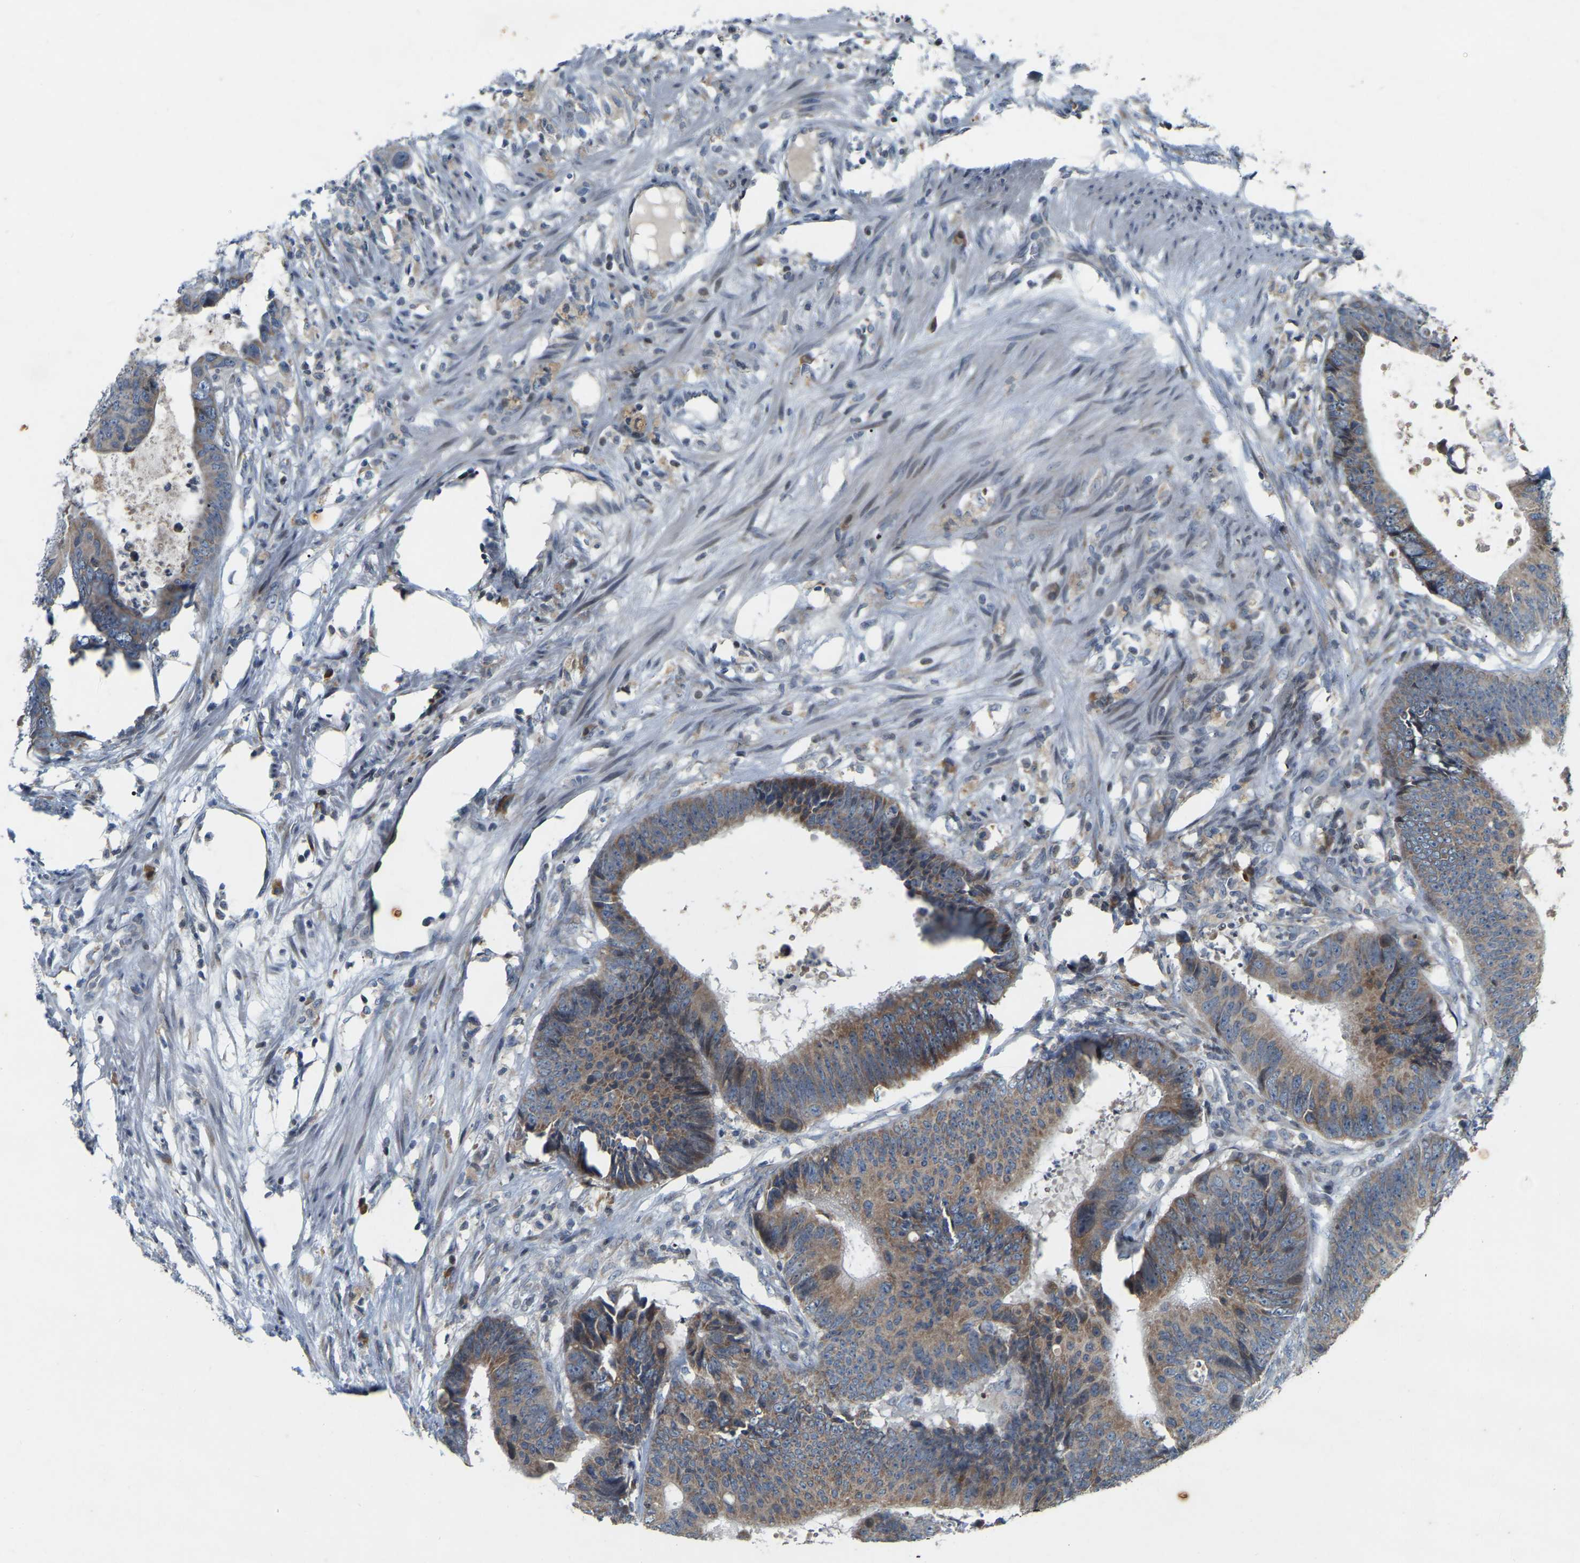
{"staining": {"intensity": "moderate", "quantity": ">75%", "location": "cytoplasmic/membranous"}, "tissue": "colorectal cancer", "cell_type": "Tumor cells", "image_type": "cancer", "snomed": [{"axis": "morphology", "description": "Adenocarcinoma, NOS"}, {"axis": "topography", "description": "Colon"}], "caption": "IHC staining of adenocarcinoma (colorectal), which reveals medium levels of moderate cytoplasmic/membranous staining in about >75% of tumor cells indicating moderate cytoplasmic/membranous protein expression. The staining was performed using DAB (brown) for protein detection and nuclei were counterstained in hematoxylin (blue).", "gene": "PARL", "patient": {"sex": "male", "age": 56}}